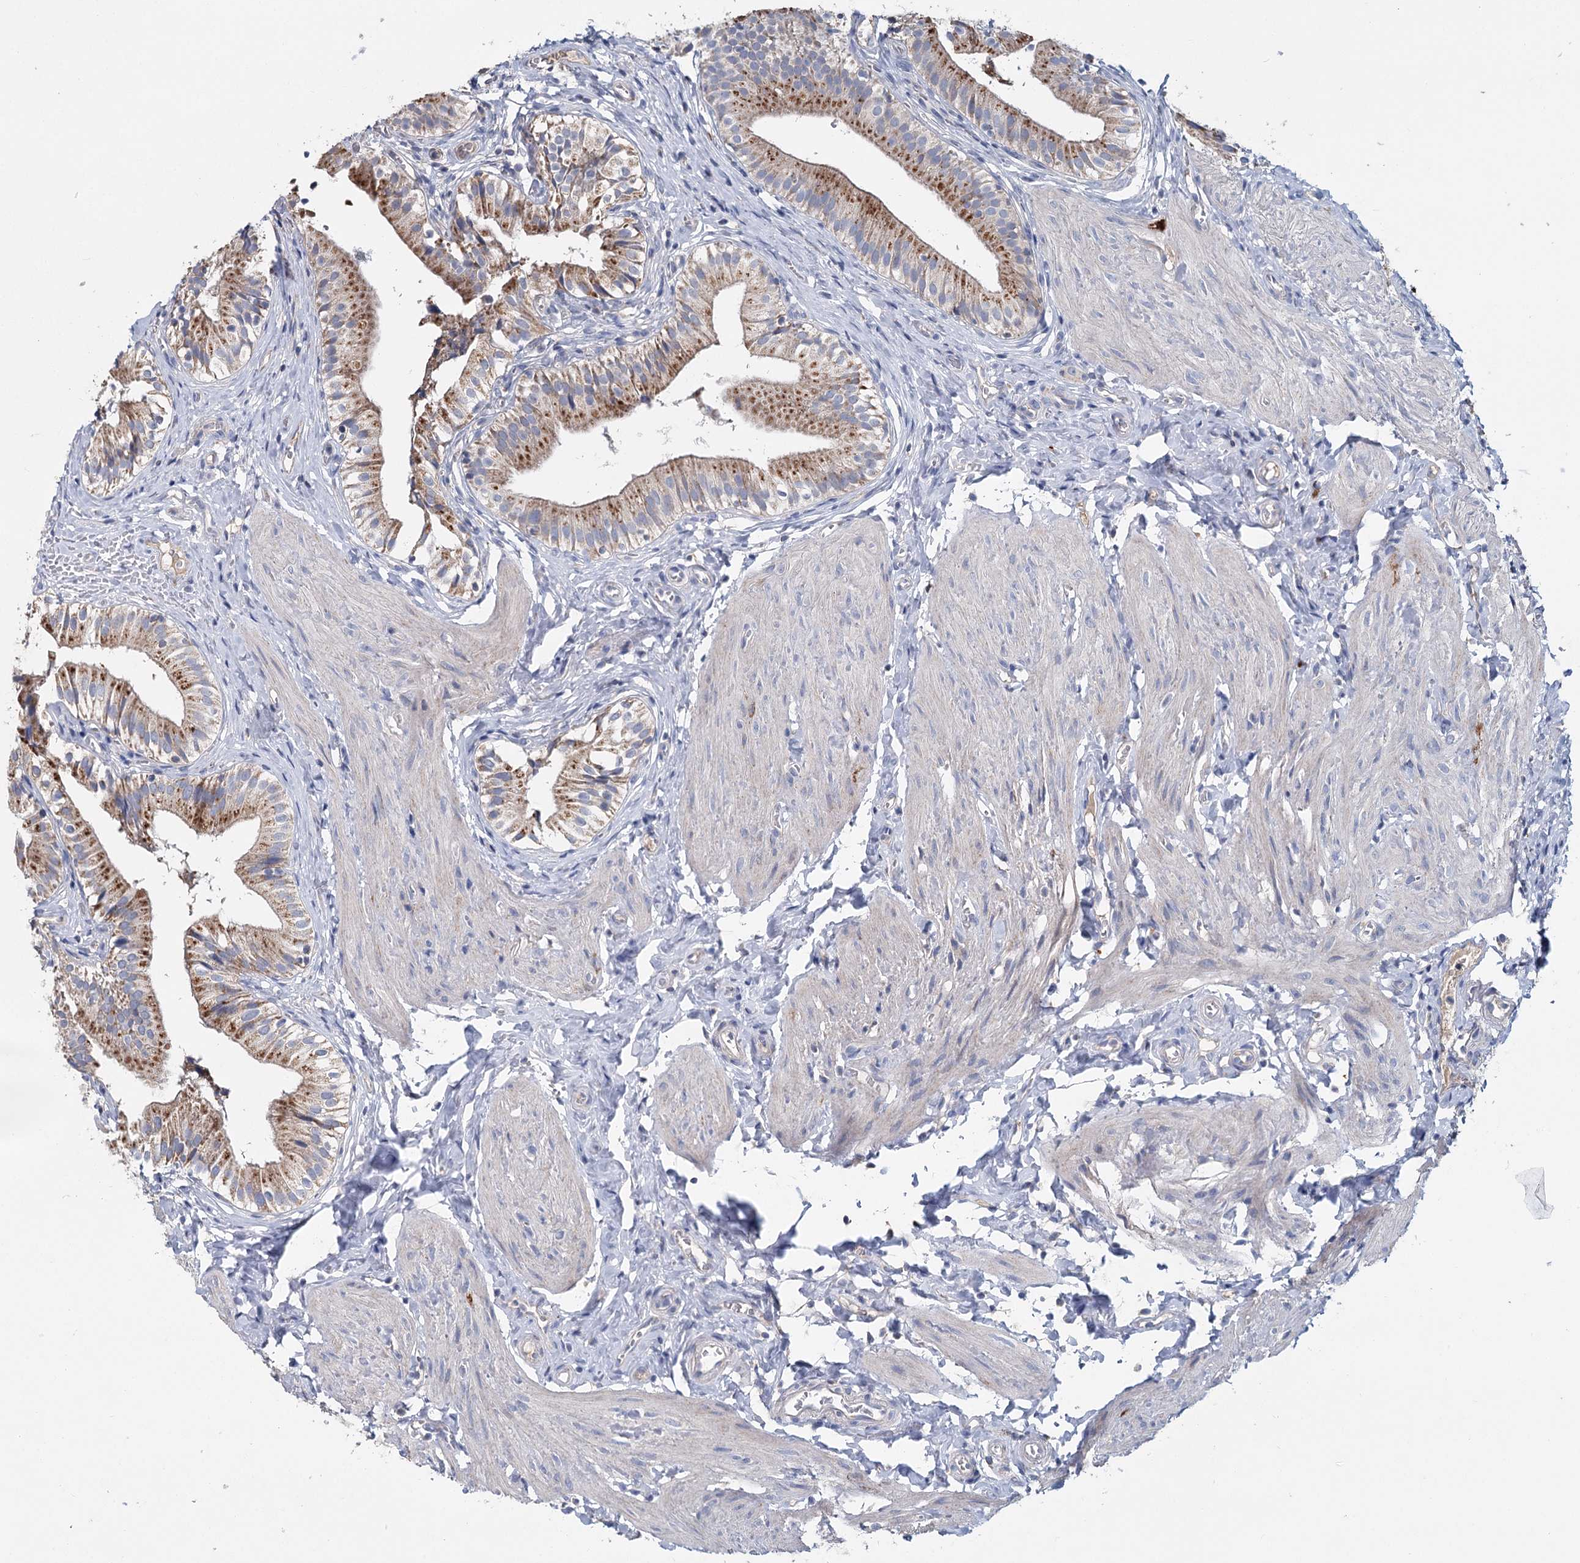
{"staining": {"intensity": "moderate", "quantity": ">75%", "location": "cytoplasmic/membranous"}, "tissue": "gallbladder", "cell_type": "Glandular cells", "image_type": "normal", "snomed": [{"axis": "morphology", "description": "Normal tissue, NOS"}, {"axis": "topography", "description": "Gallbladder"}], "caption": "Moderate cytoplasmic/membranous expression for a protein is identified in approximately >75% of glandular cells of normal gallbladder using immunohistochemistry (IHC).", "gene": "ANKRD16", "patient": {"sex": "female", "age": 47}}